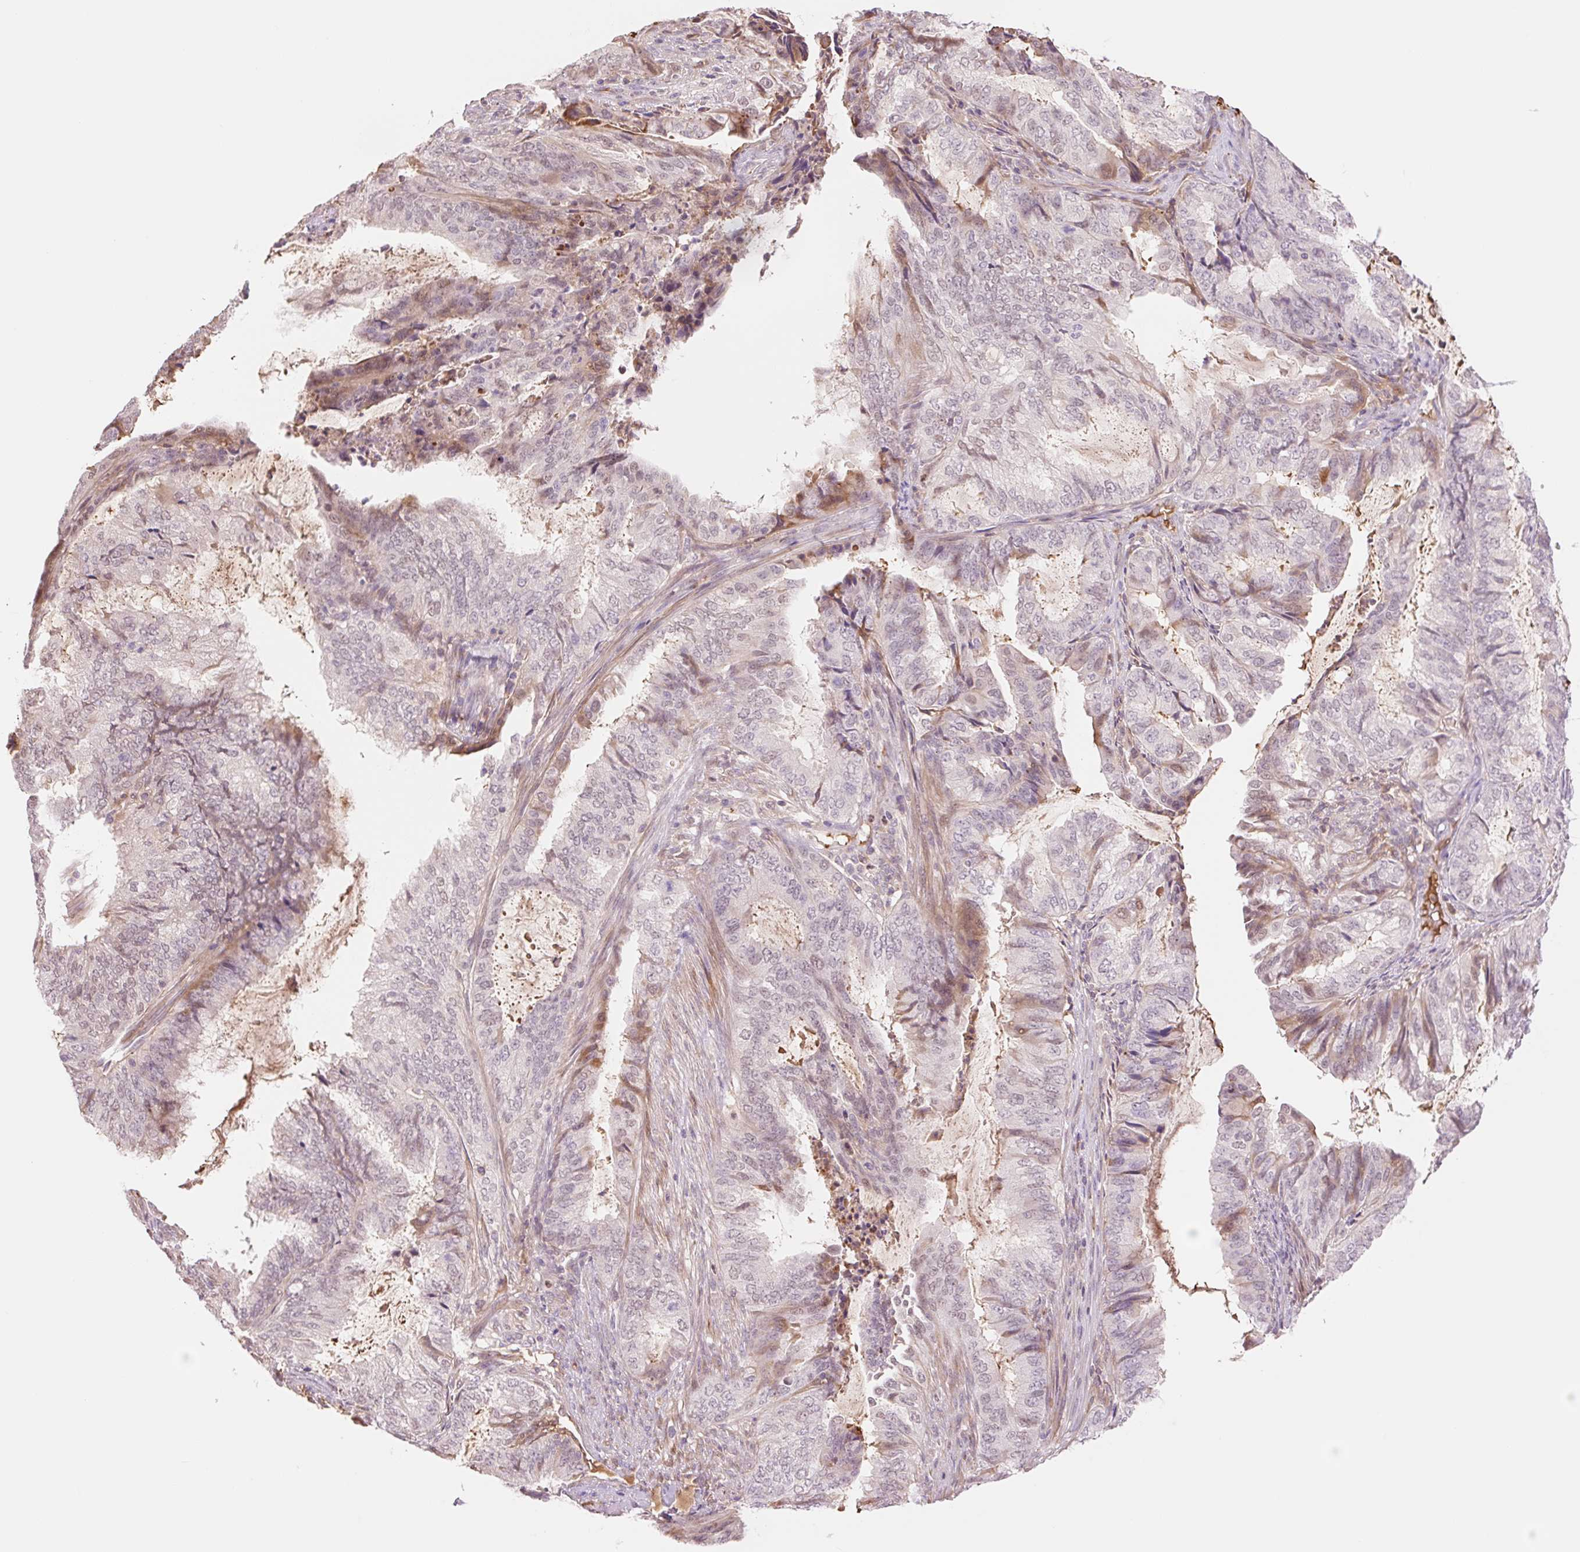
{"staining": {"intensity": "moderate", "quantity": "<25%", "location": "cytoplasmic/membranous,nuclear"}, "tissue": "endometrial cancer", "cell_type": "Tumor cells", "image_type": "cancer", "snomed": [{"axis": "morphology", "description": "Adenocarcinoma, NOS"}, {"axis": "topography", "description": "Endometrium"}], "caption": "A micrograph of human endometrial adenocarcinoma stained for a protein displays moderate cytoplasmic/membranous and nuclear brown staining in tumor cells. The staining was performed using DAB to visualize the protein expression in brown, while the nuclei were stained in blue with hematoxylin (Magnification: 20x).", "gene": "HEBP1", "patient": {"sex": "female", "age": 51}}